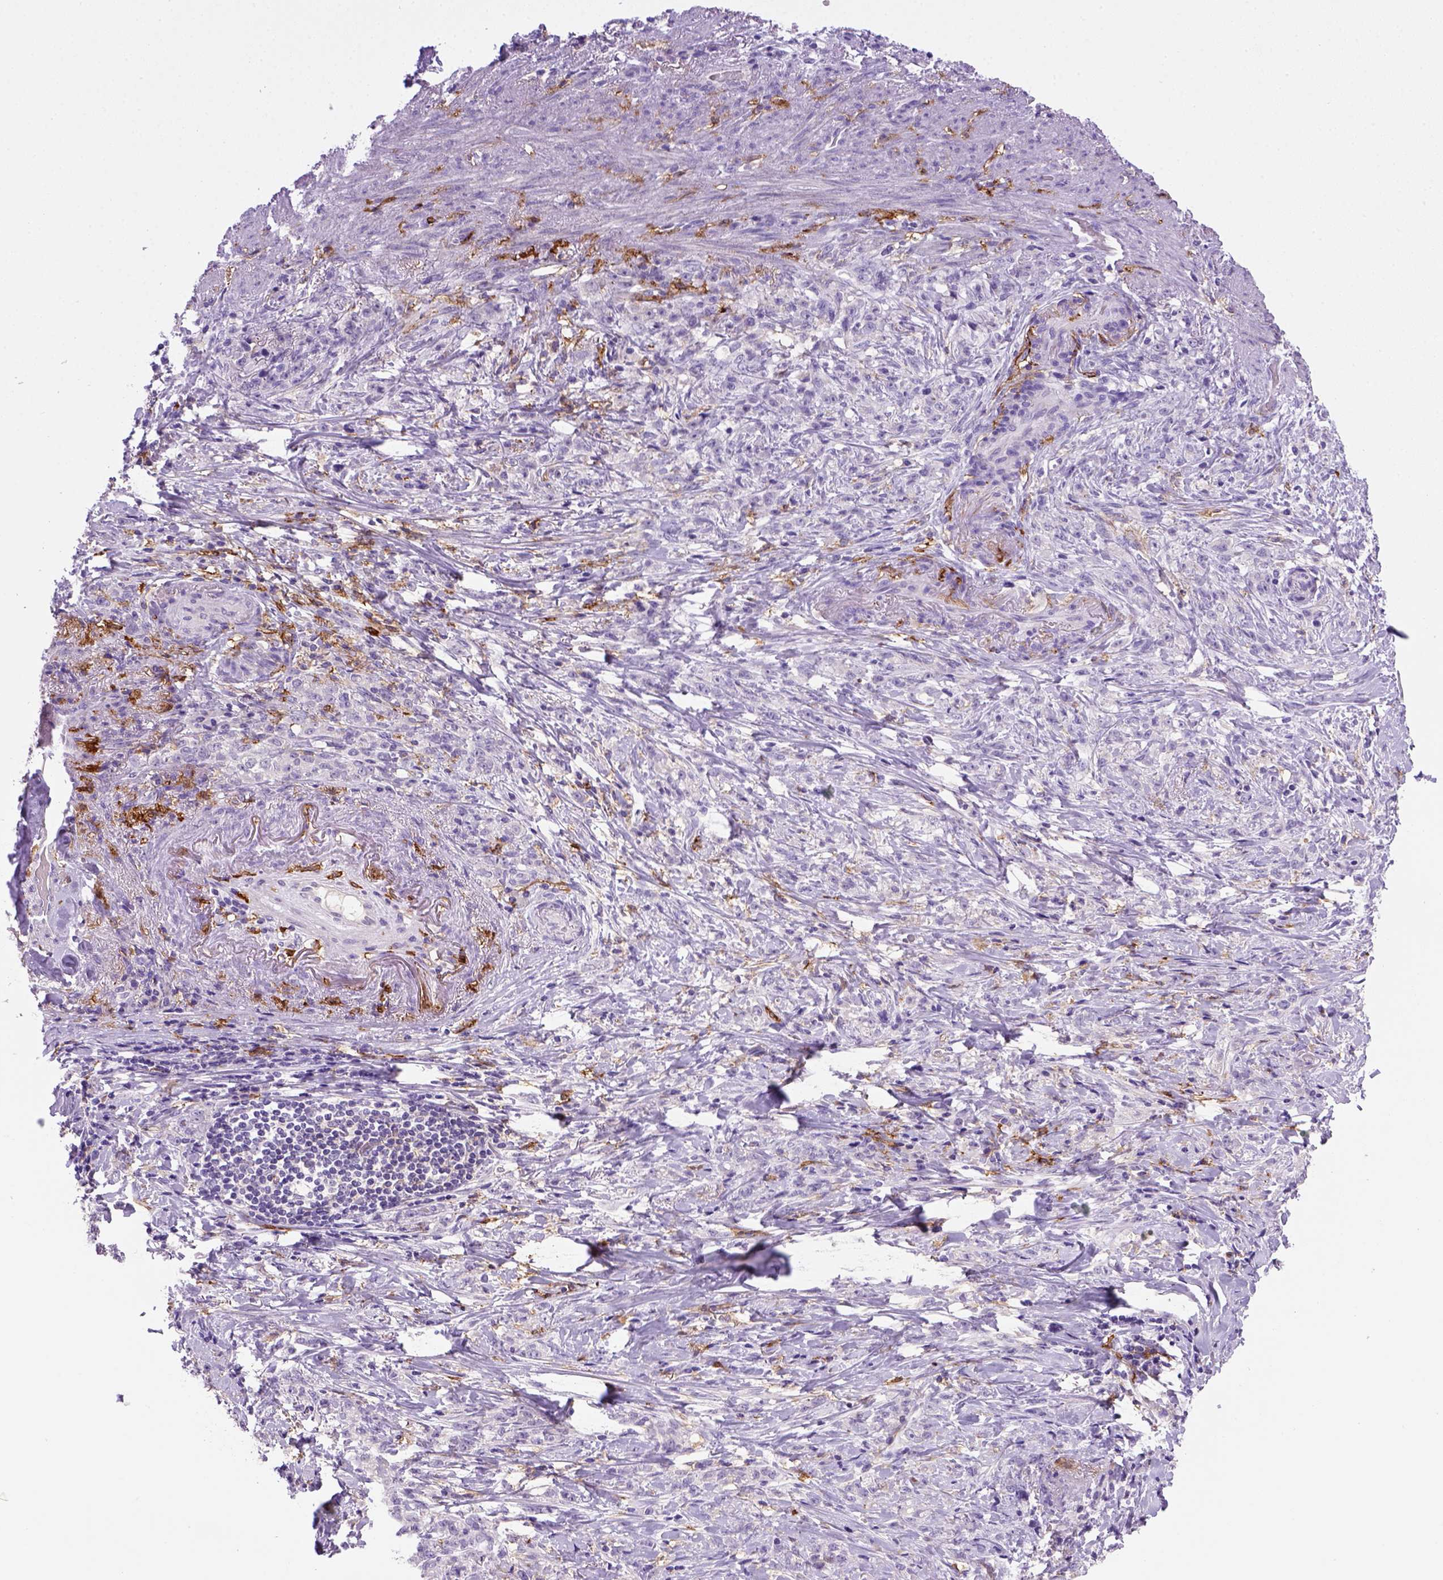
{"staining": {"intensity": "negative", "quantity": "none", "location": "none"}, "tissue": "stomach cancer", "cell_type": "Tumor cells", "image_type": "cancer", "snomed": [{"axis": "morphology", "description": "Adenocarcinoma, NOS"}, {"axis": "topography", "description": "Stomach, lower"}], "caption": "The image reveals no significant positivity in tumor cells of stomach cancer. (IHC, brightfield microscopy, high magnification).", "gene": "CD14", "patient": {"sex": "male", "age": 88}}